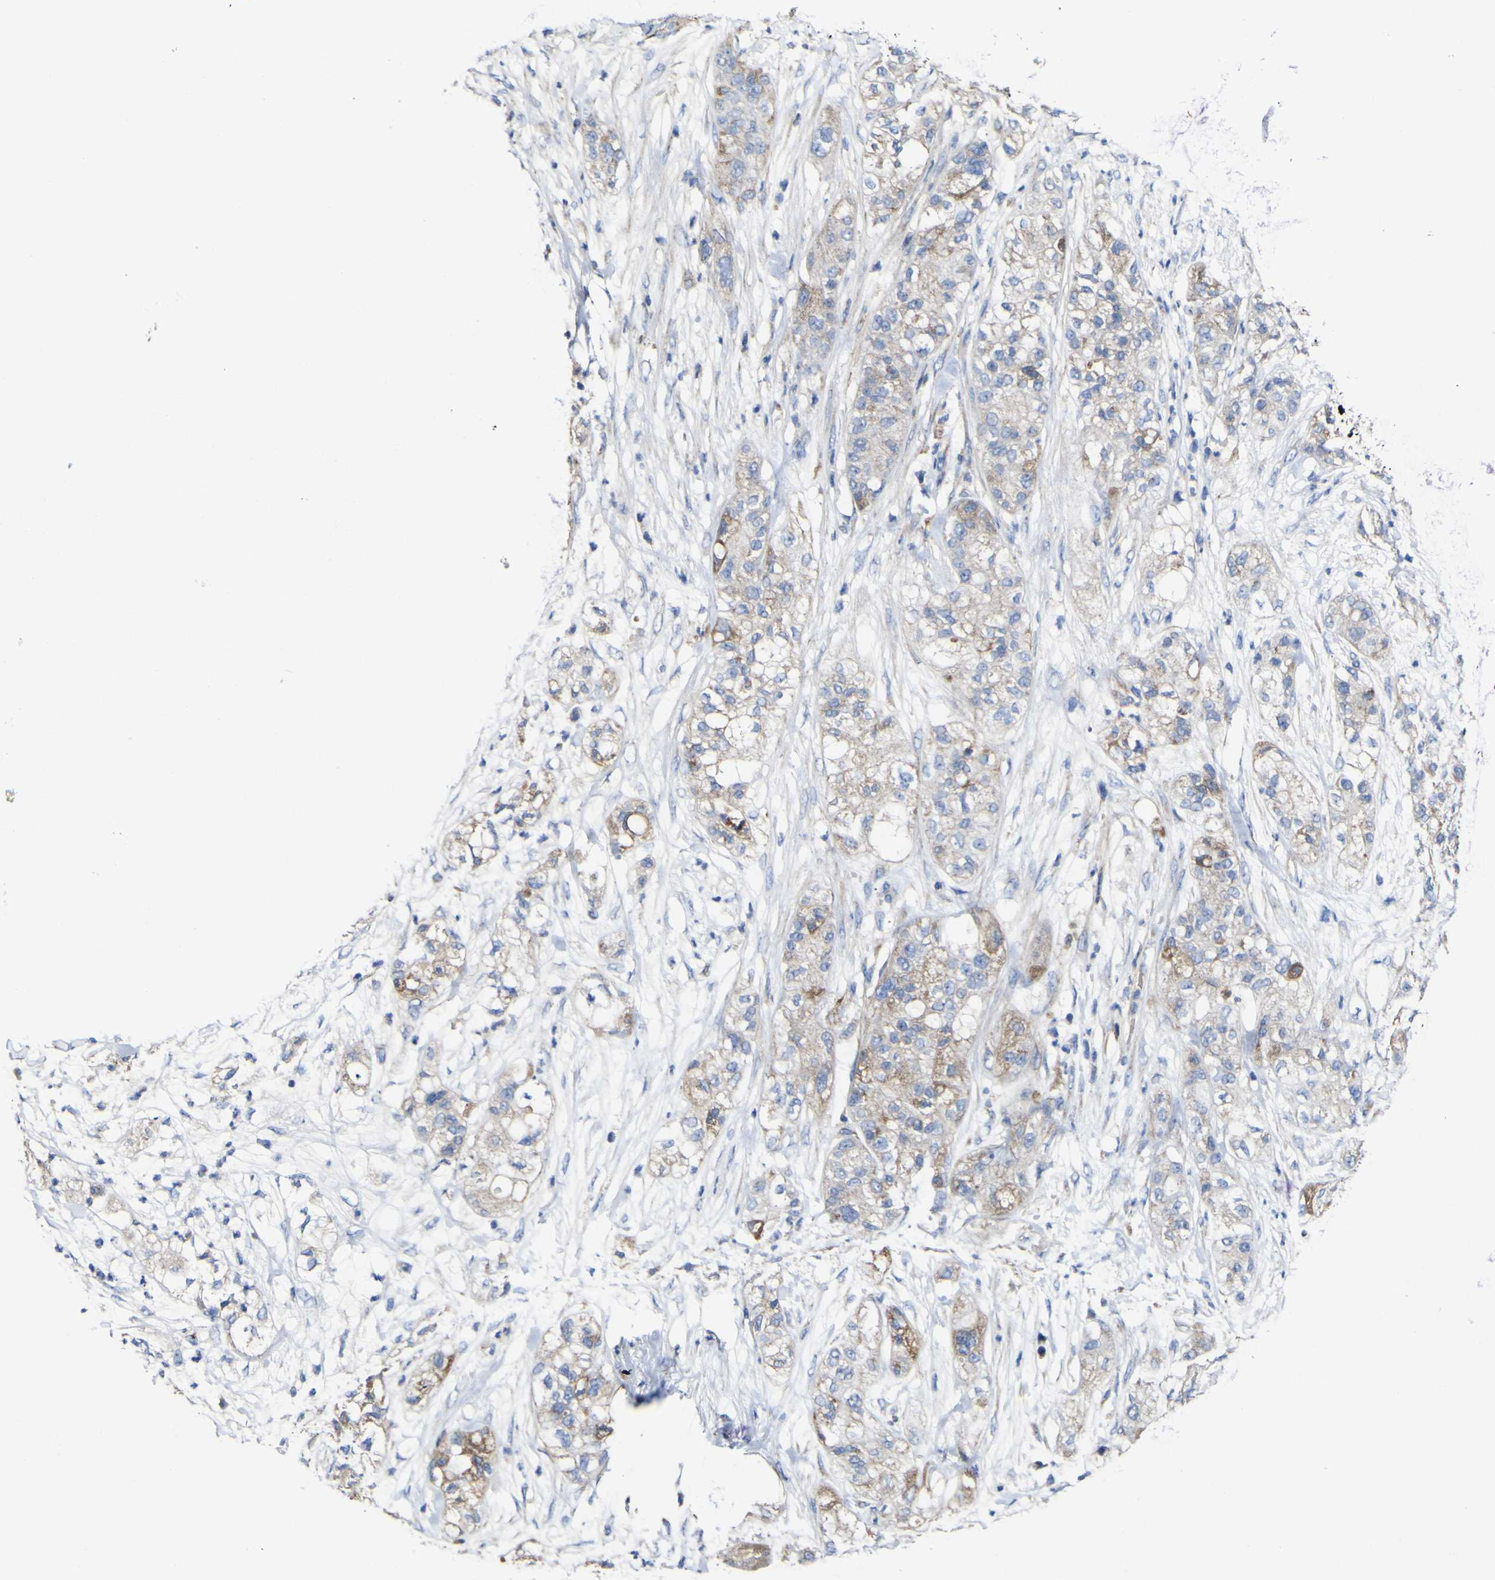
{"staining": {"intensity": "moderate", "quantity": "25%-75%", "location": "cytoplasmic/membranous"}, "tissue": "pancreatic cancer", "cell_type": "Tumor cells", "image_type": "cancer", "snomed": [{"axis": "morphology", "description": "Adenocarcinoma, NOS"}, {"axis": "topography", "description": "Pancreas"}], "caption": "An IHC image of neoplastic tissue is shown. Protein staining in brown labels moderate cytoplasmic/membranous positivity in pancreatic cancer within tumor cells.", "gene": "CCDC90B", "patient": {"sex": "female", "age": 78}}